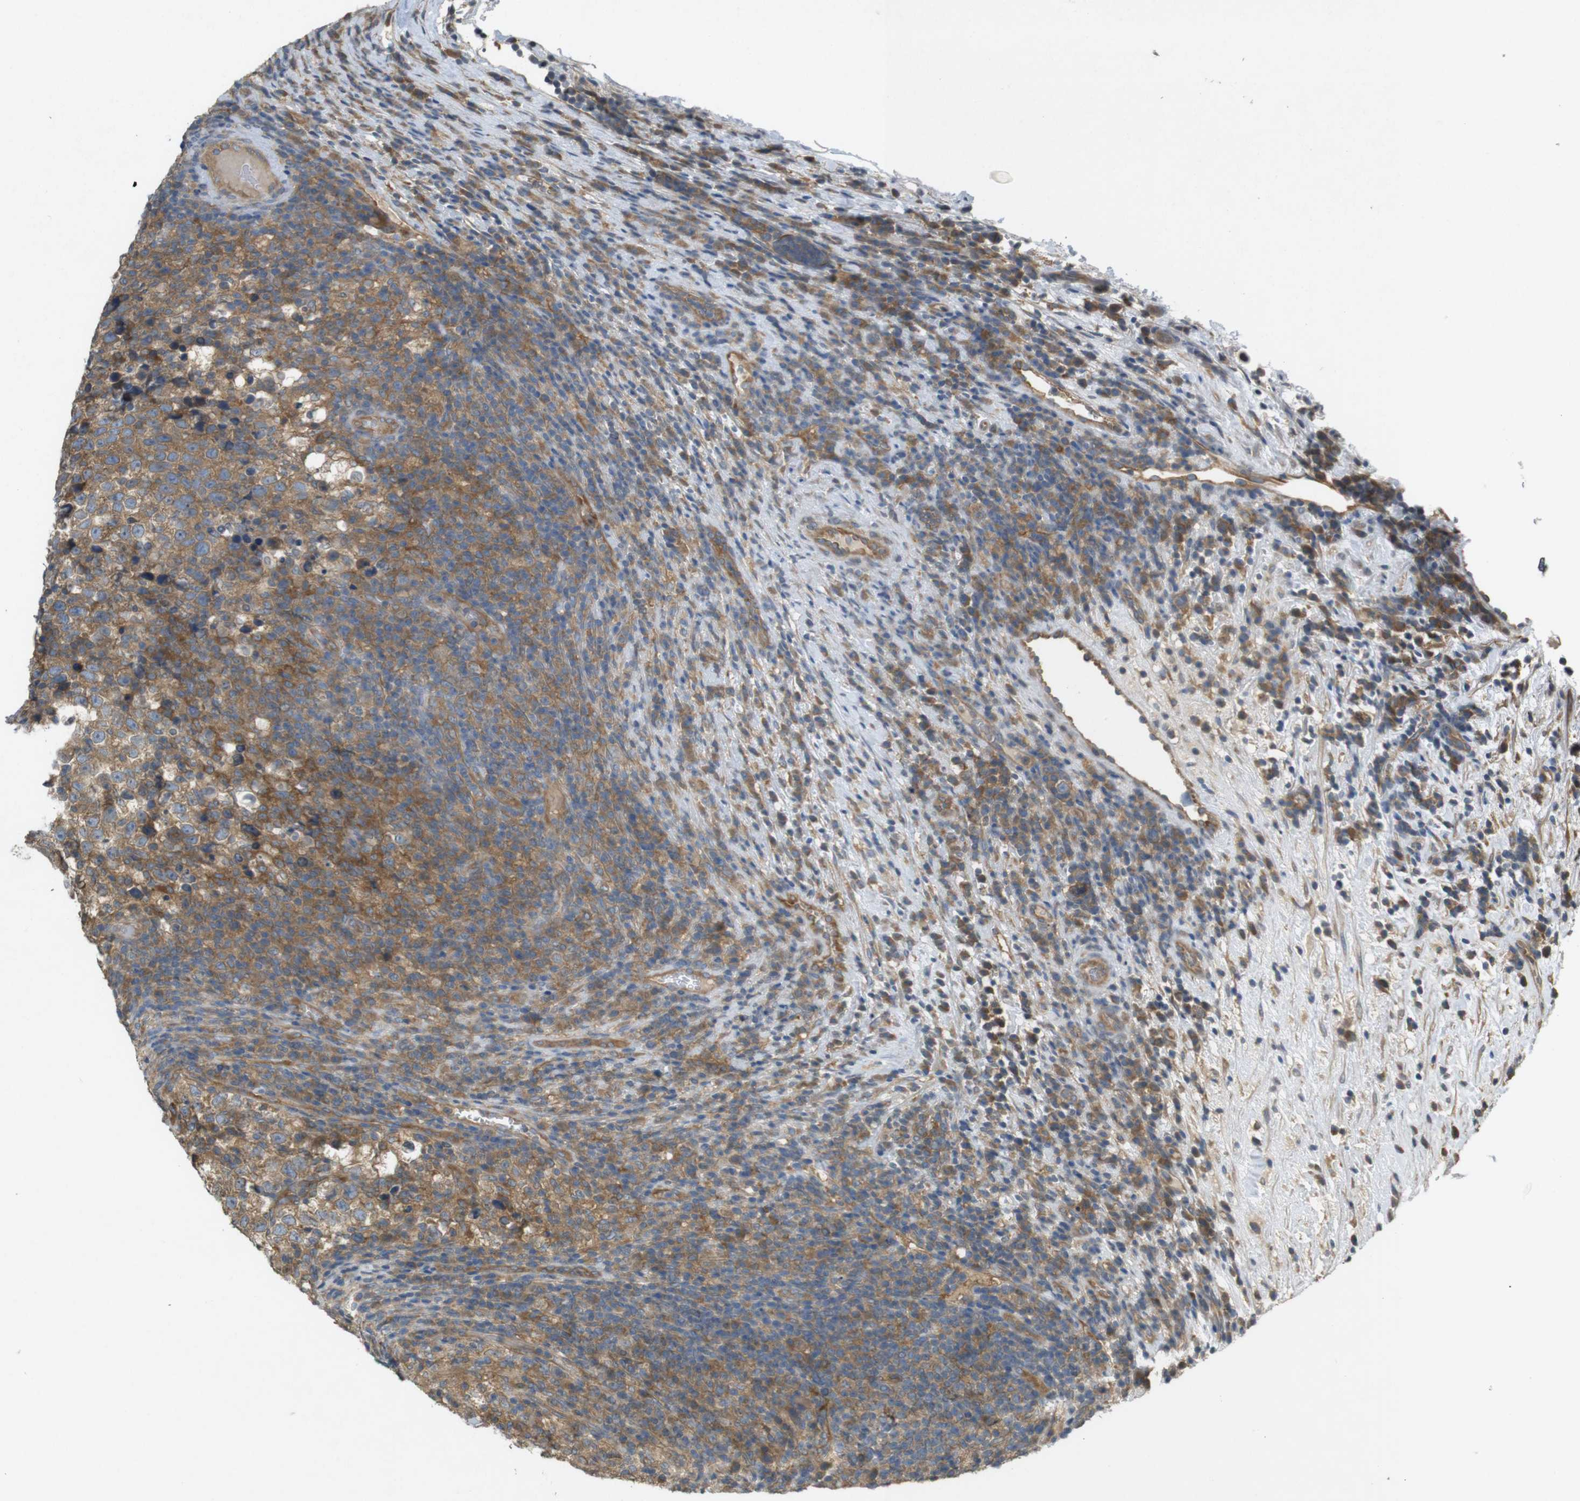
{"staining": {"intensity": "moderate", "quantity": ">75%", "location": "cytoplasmic/membranous"}, "tissue": "testis cancer", "cell_type": "Tumor cells", "image_type": "cancer", "snomed": [{"axis": "morphology", "description": "Normal tissue, NOS"}, {"axis": "morphology", "description": "Seminoma, NOS"}, {"axis": "topography", "description": "Testis"}], "caption": "Seminoma (testis) was stained to show a protein in brown. There is medium levels of moderate cytoplasmic/membranous expression in about >75% of tumor cells. The staining was performed using DAB (3,3'-diaminobenzidine) to visualize the protein expression in brown, while the nuclei were stained in blue with hematoxylin (Magnification: 20x).", "gene": "KIF5B", "patient": {"sex": "male", "age": 43}}